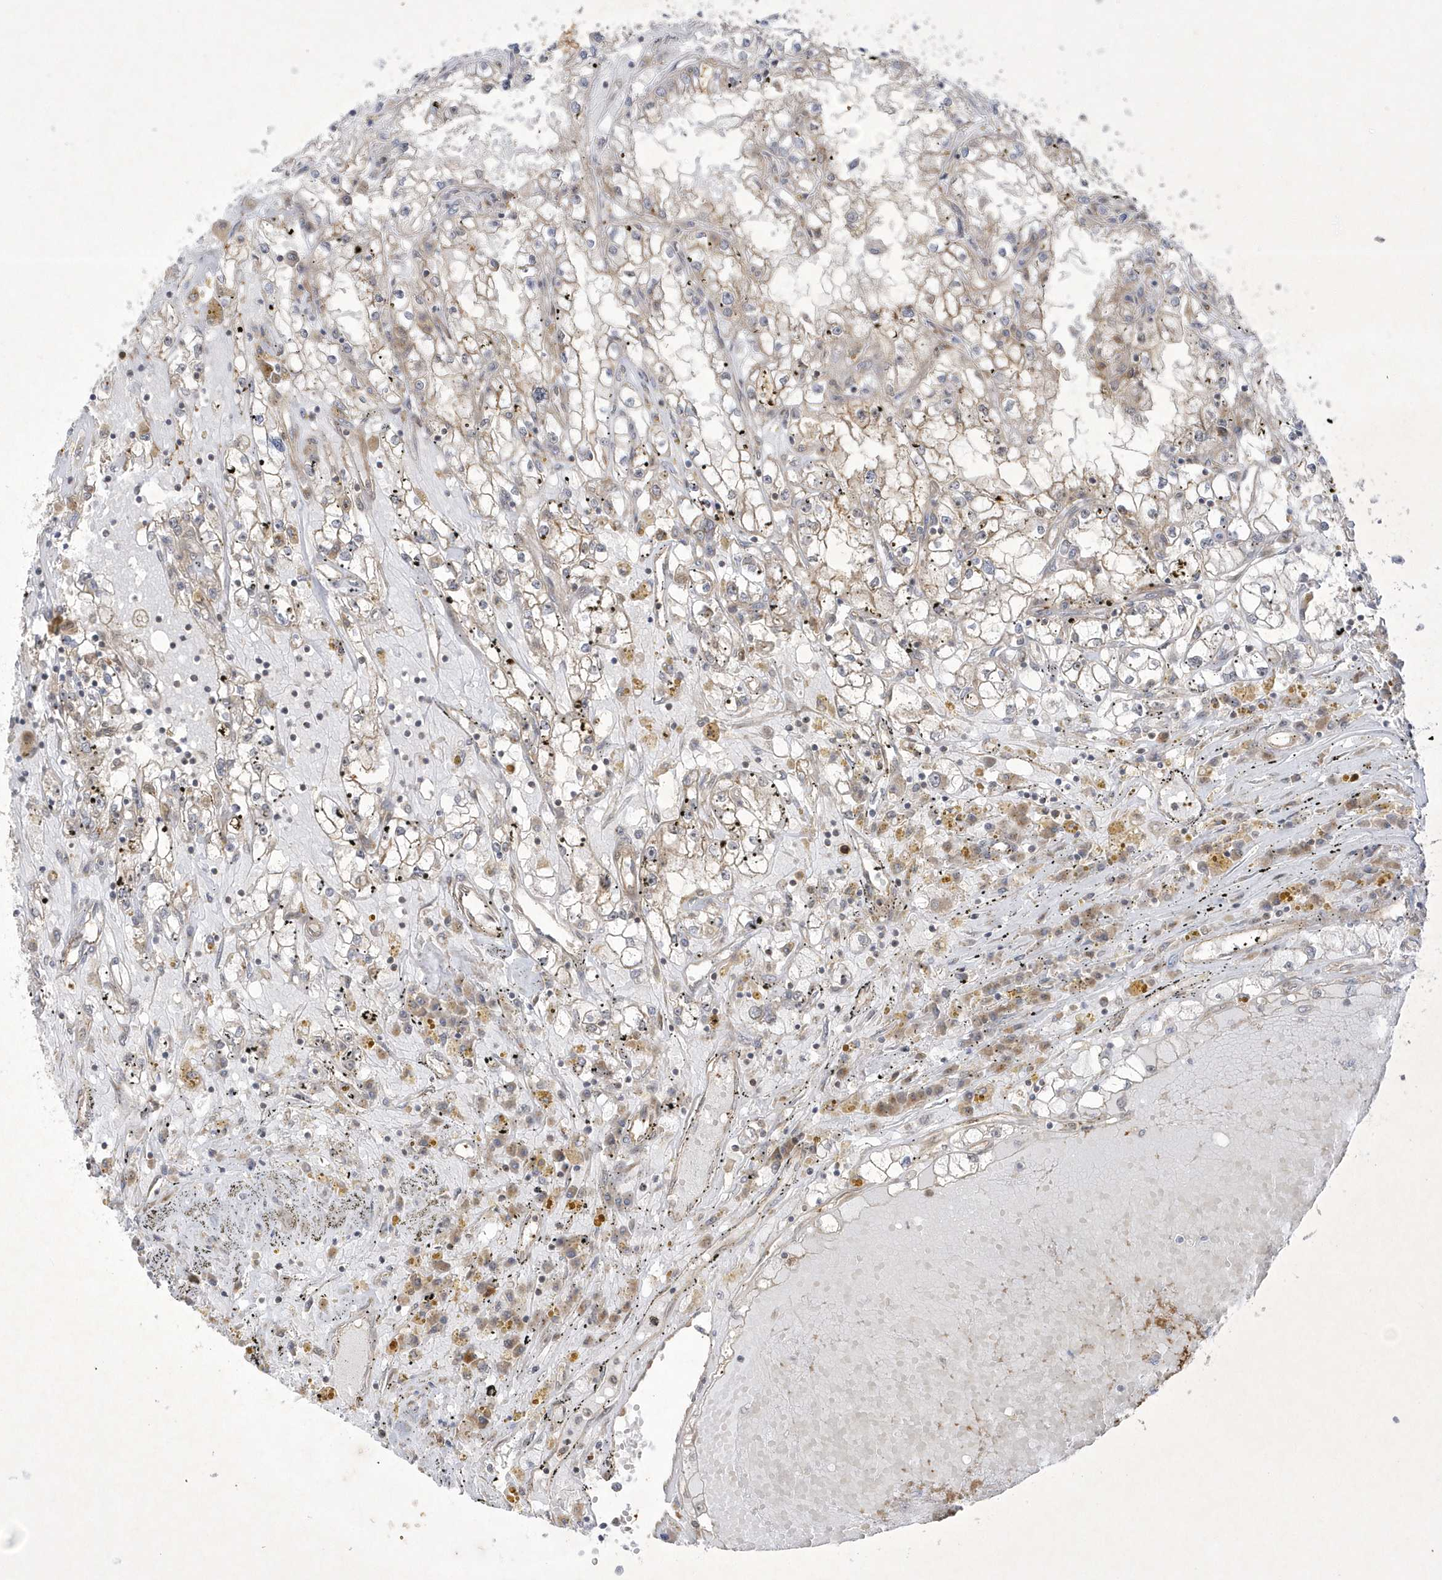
{"staining": {"intensity": "weak", "quantity": "<25%", "location": "cytoplasmic/membranous"}, "tissue": "renal cancer", "cell_type": "Tumor cells", "image_type": "cancer", "snomed": [{"axis": "morphology", "description": "Adenocarcinoma, NOS"}, {"axis": "topography", "description": "Kidney"}], "caption": "DAB (3,3'-diaminobenzidine) immunohistochemical staining of human renal adenocarcinoma shows no significant positivity in tumor cells.", "gene": "NAF1", "patient": {"sex": "male", "age": 56}}